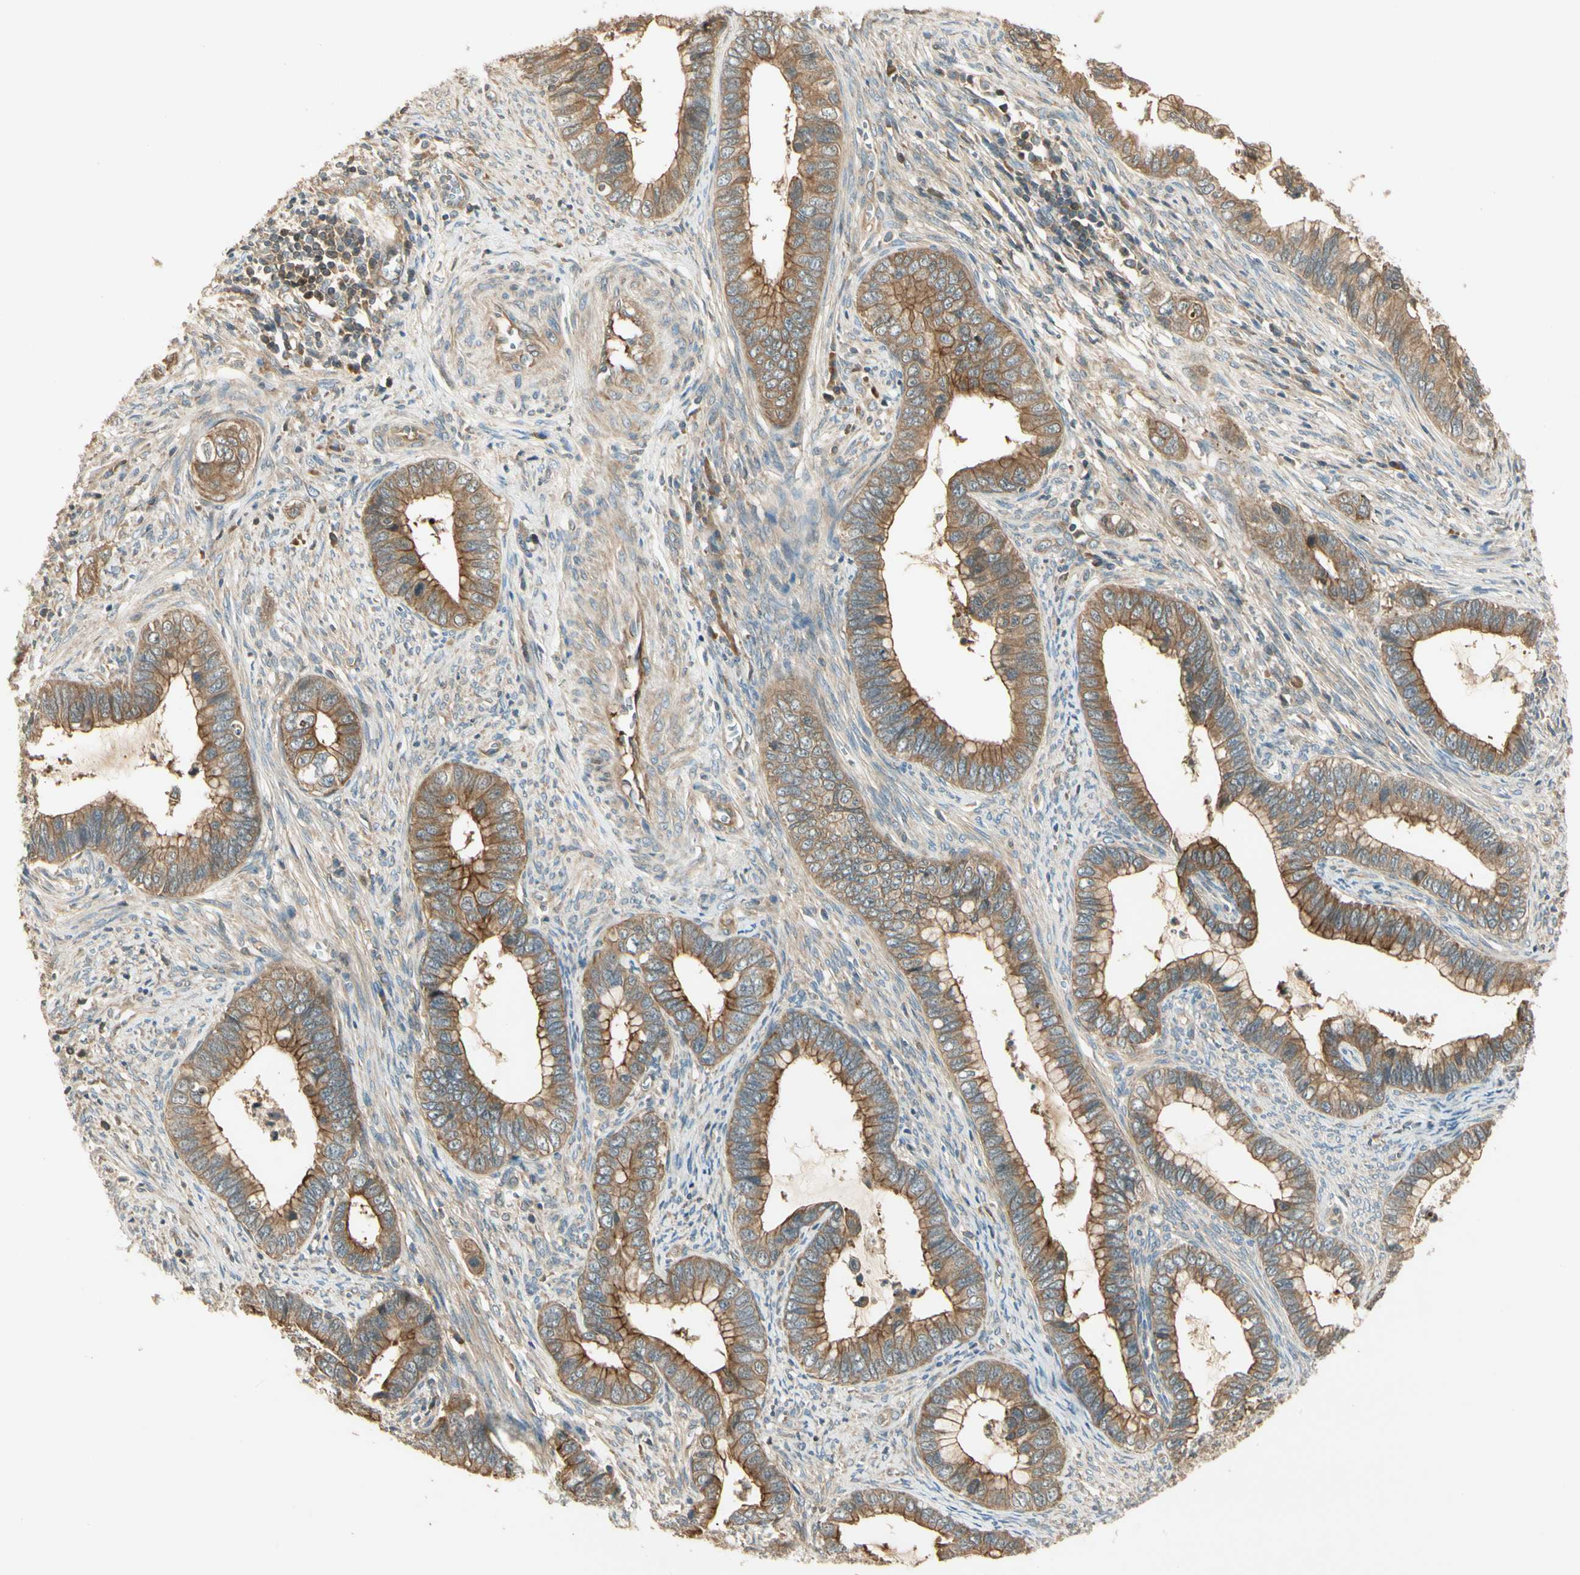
{"staining": {"intensity": "moderate", "quantity": ">75%", "location": "cytoplasmic/membranous"}, "tissue": "cervical cancer", "cell_type": "Tumor cells", "image_type": "cancer", "snomed": [{"axis": "morphology", "description": "Adenocarcinoma, NOS"}, {"axis": "topography", "description": "Cervix"}], "caption": "Protein analysis of cervical cancer tissue demonstrates moderate cytoplasmic/membranous staining in approximately >75% of tumor cells.", "gene": "PFDN5", "patient": {"sex": "female", "age": 44}}